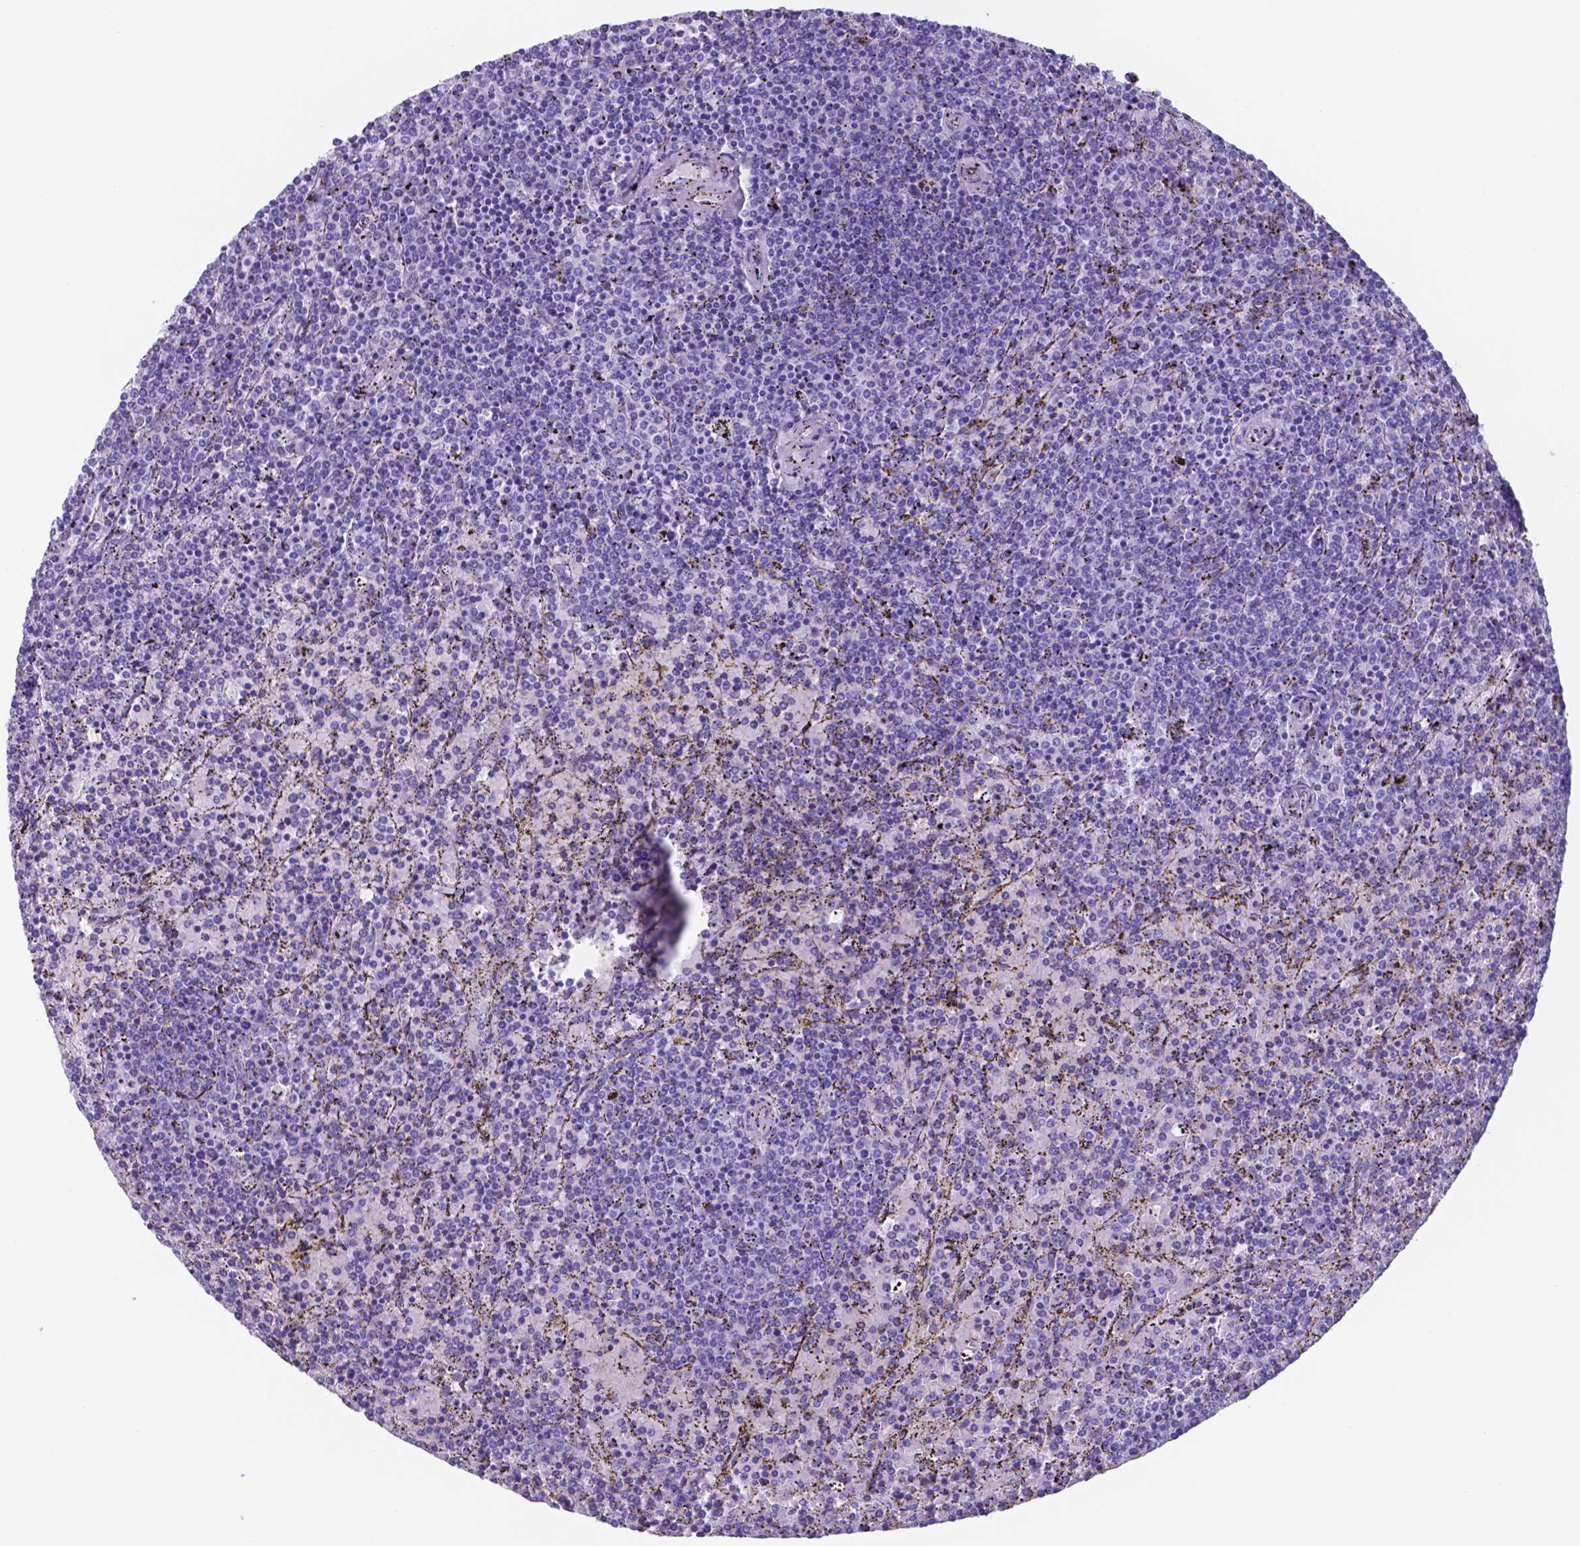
{"staining": {"intensity": "negative", "quantity": "none", "location": "none"}, "tissue": "lymphoma", "cell_type": "Tumor cells", "image_type": "cancer", "snomed": [{"axis": "morphology", "description": "Malignant lymphoma, non-Hodgkin's type, Low grade"}, {"axis": "topography", "description": "Spleen"}], "caption": "Immunohistochemistry (IHC) micrograph of neoplastic tissue: human lymphoma stained with DAB demonstrates no significant protein positivity in tumor cells. The staining was performed using DAB (3,3'-diaminobenzidine) to visualize the protein expression in brown, while the nuclei were stained in blue with hematoxylin (Magnification: 20x).", "gene": "DNAAF8", "patient": {"sex": "female", "age": 77}}